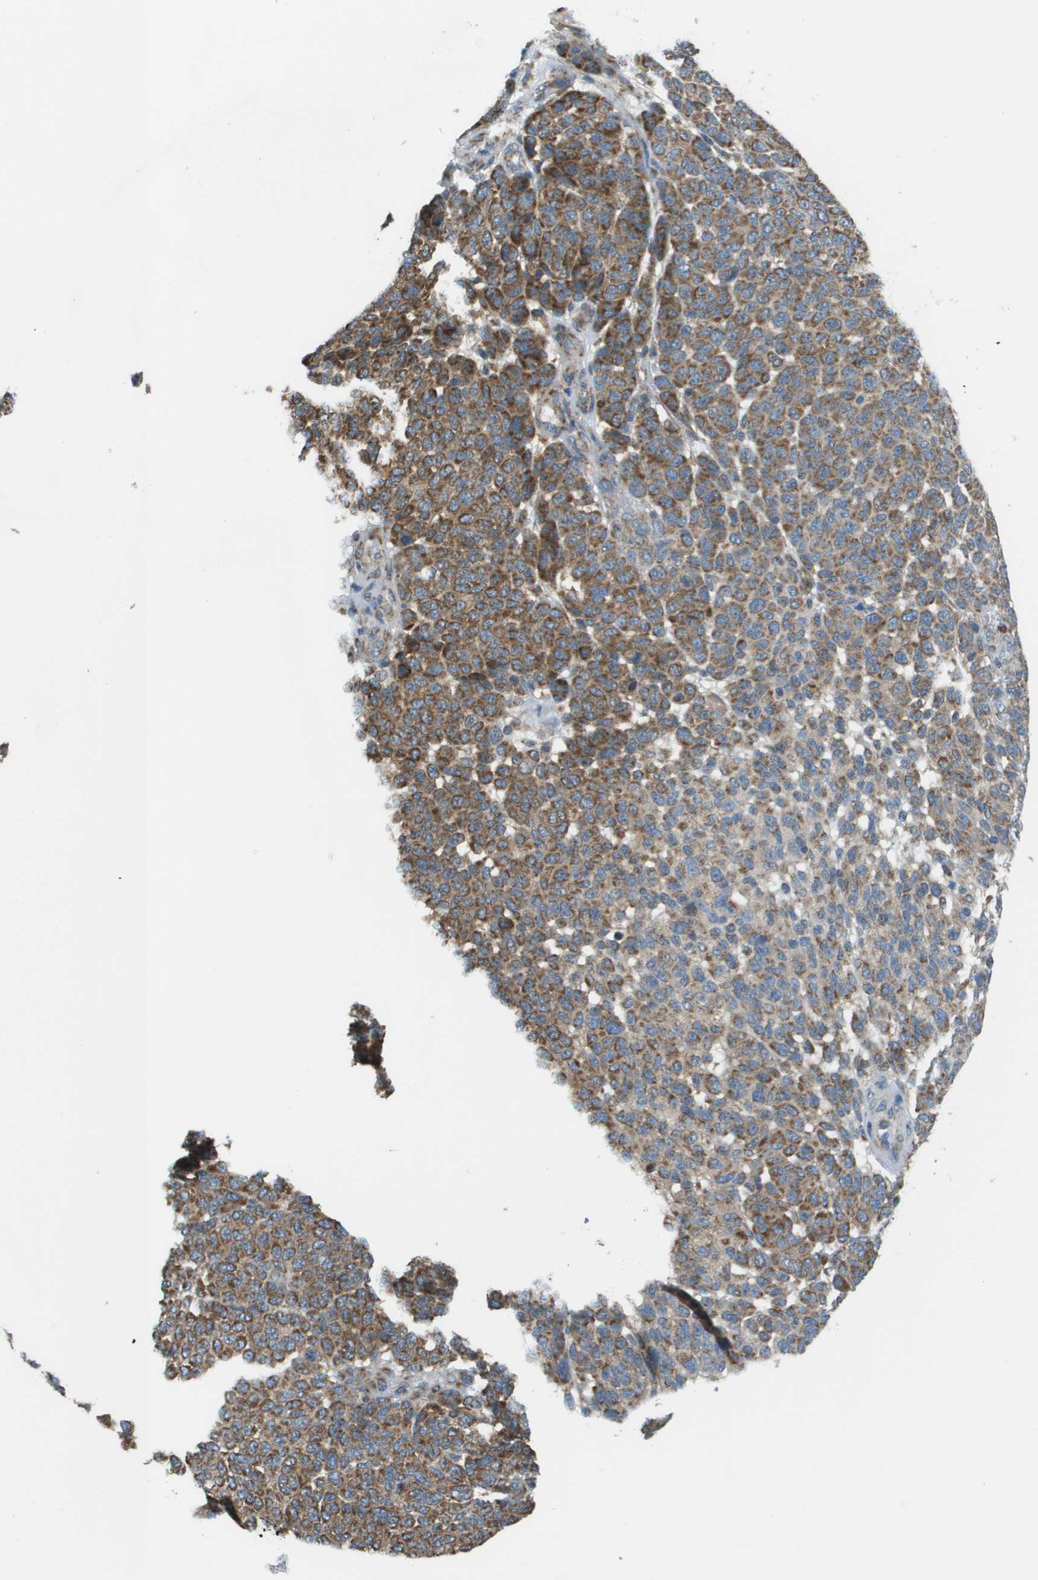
{"staining": {"intensity": "moderate", "quantity": ">75%", "location": "cytoplasmic/membranous"}, "tissue": "melanoma", "cell_type": "Tumor cells", "image_type": "cancer", "snomed": [{"axis": "morphology", "description": "Malignant melanoma, NOS"}, {"axis": "topography", "description": "Skin"}], "caption": "Protein expression analysis of malignant melanoma reveals moderate cytoplasmic/membranous positivity in approximately >75% of tumor cells. The staining was performed using DAB (3,3'-diaminobenzidine), with brown indicating positive protein expression. Nuclei are stained blue with hematoxylin.", "gene": "TAOK3", "patient": {"sex": "male", "age": 59}}